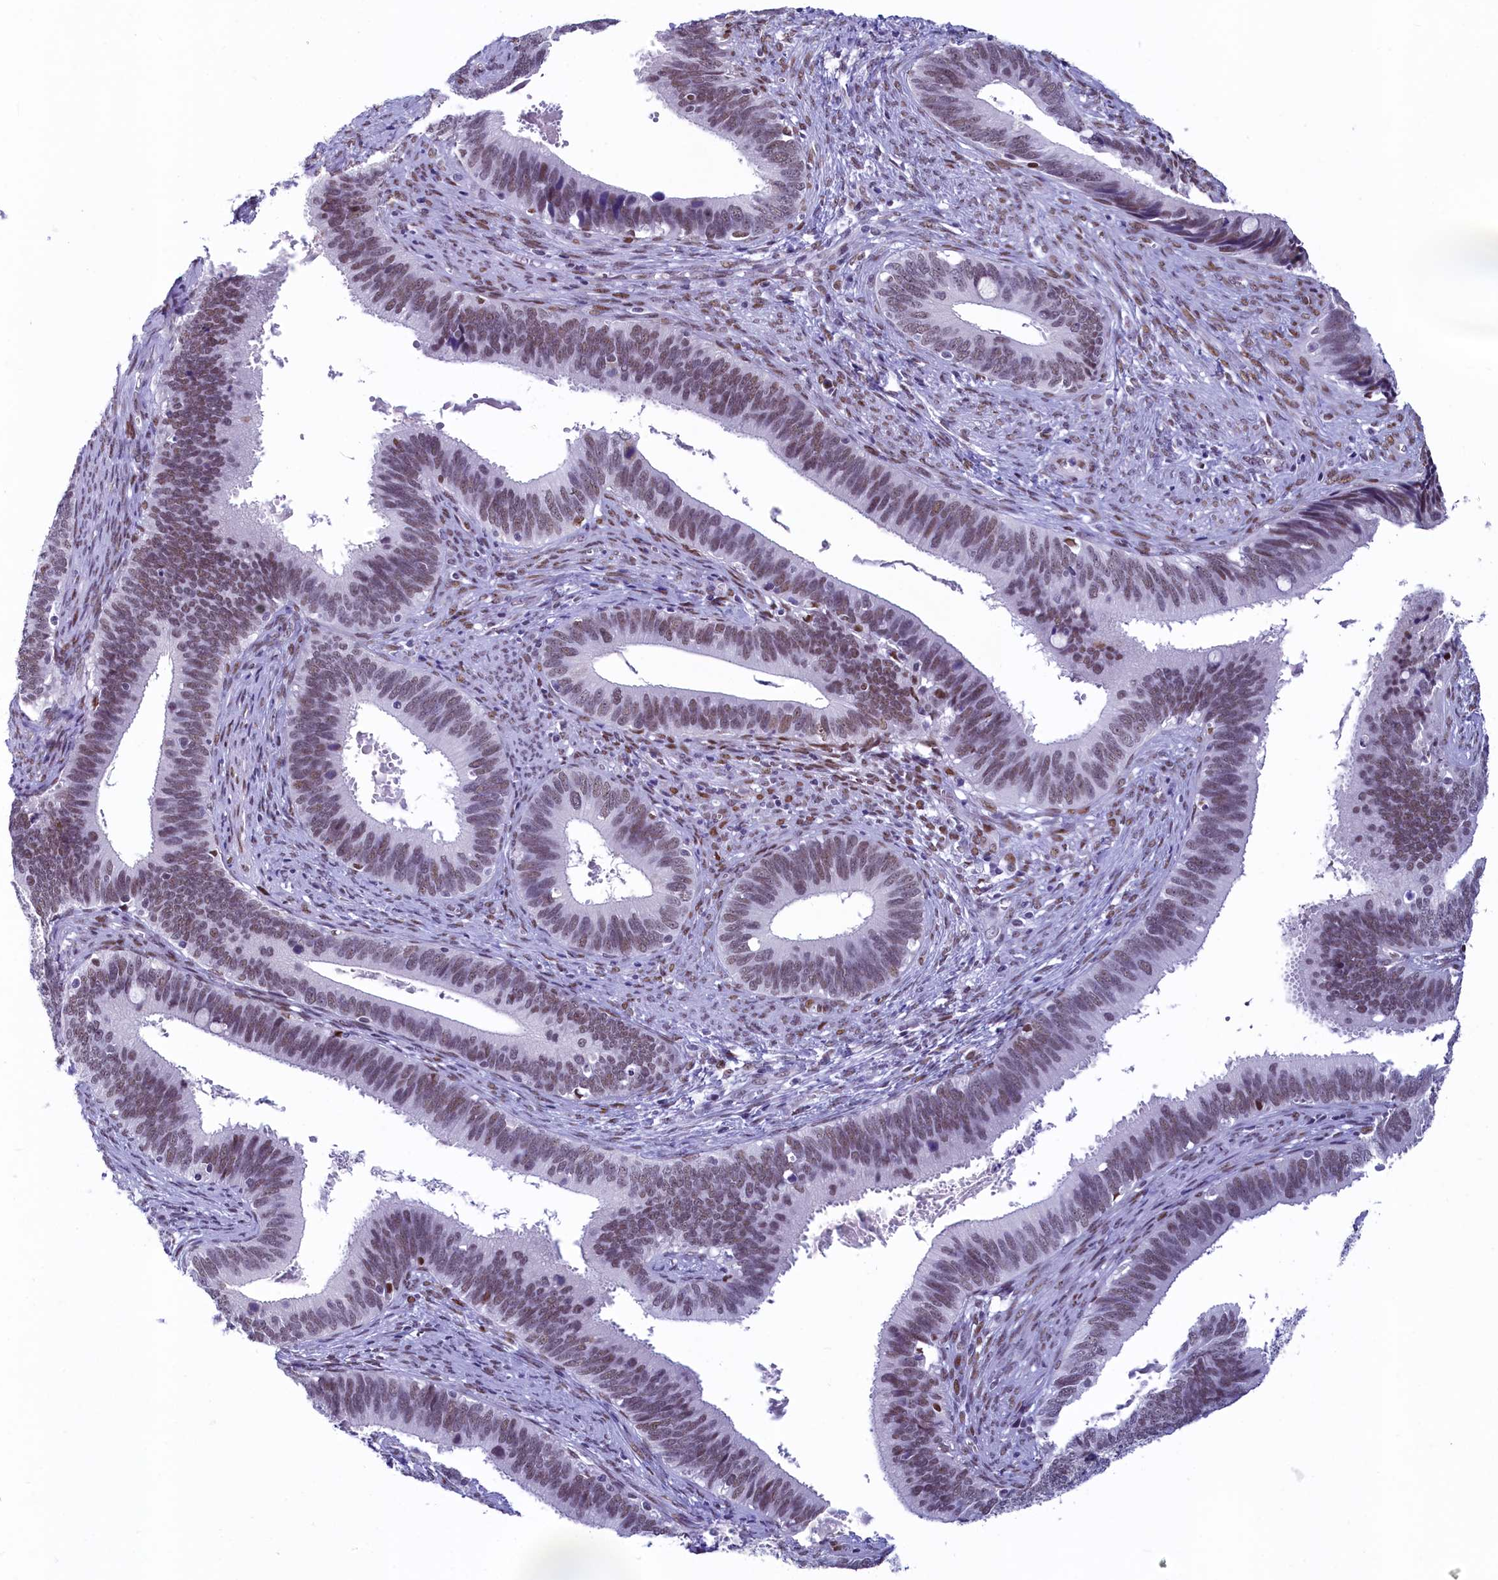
{"staining": {"intensity": "weak", "quantity": ">75%", "location": "nuclear"}, "tissue": "cervical cancer", "cell_type": "Tumor cells", "image_type": "cancer", "snomed": [{"axis": "morphology", "description": "Adenocarcinoma, NOS"}, {"axis": "topography", "description": "Cervix"}], "caption": "Cervical cancer (adenocarcinoma) stained for a protein (brown) displays weak nuclear positive staining in about >75% of tumor cells.", "gene": "SUGP2", "patient": {"sex": "female", "age": 42}}